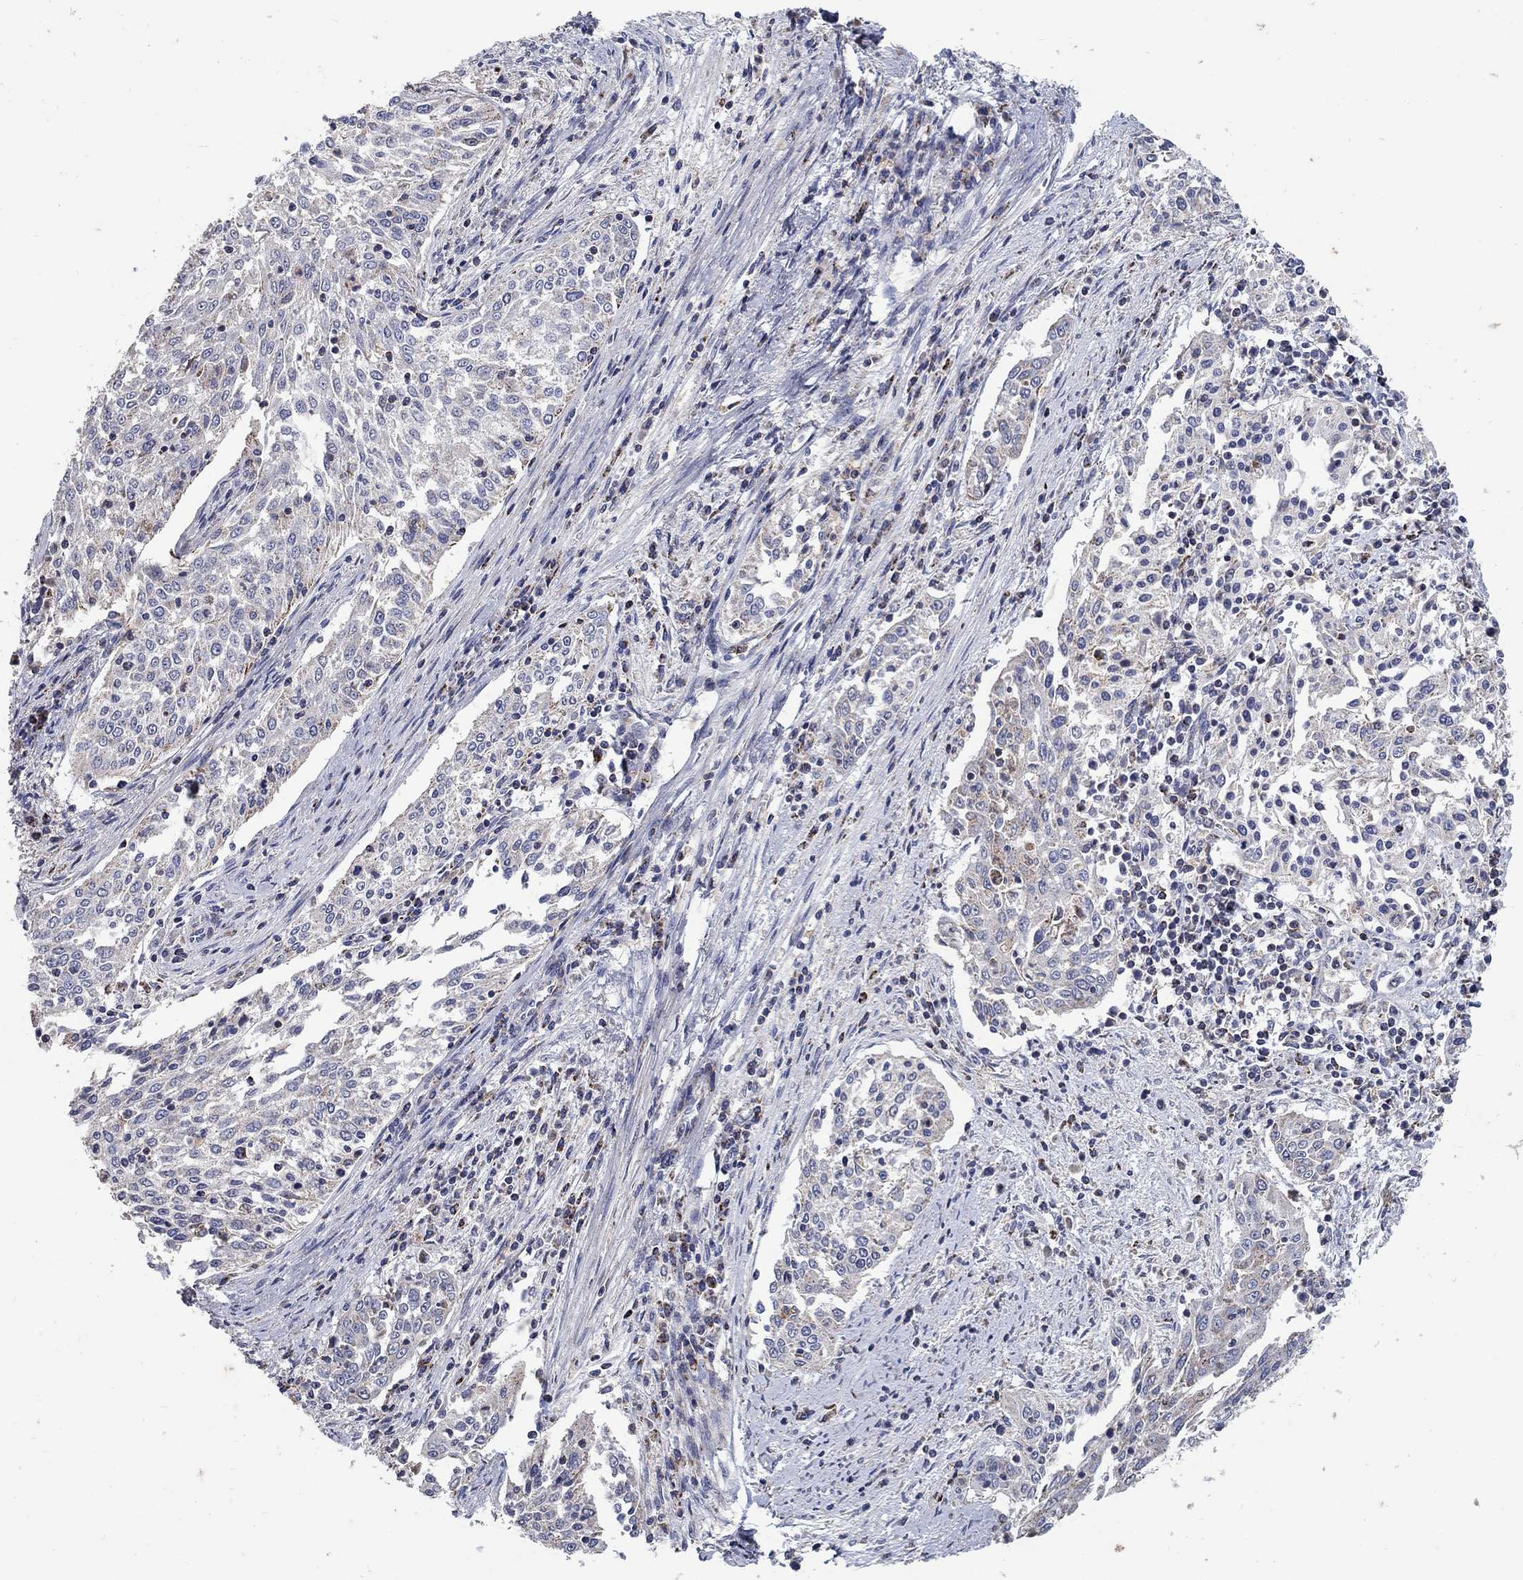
{"staining": {"intensity": "strong", "quantity": "<25%", "location": "cytoplasmic/membranous"}, "tissue": "cervical cancer", "cell_type": "Tumor cells", "image_type": "cancer", "snomed": [{"axis": "morphology", "description": "Squamous cell carcinoma, NOS"}, {"axis": "topography", "description": "Cervix"}], "caption": "Immunohistochemical staining of cervical cancer exhibits medium levels of strong cytoplasmic/membranous protein staining in approximately <25% of tumor cells.", "gene": "HMX2", "patient": {"sex": "female", "age": 41}}